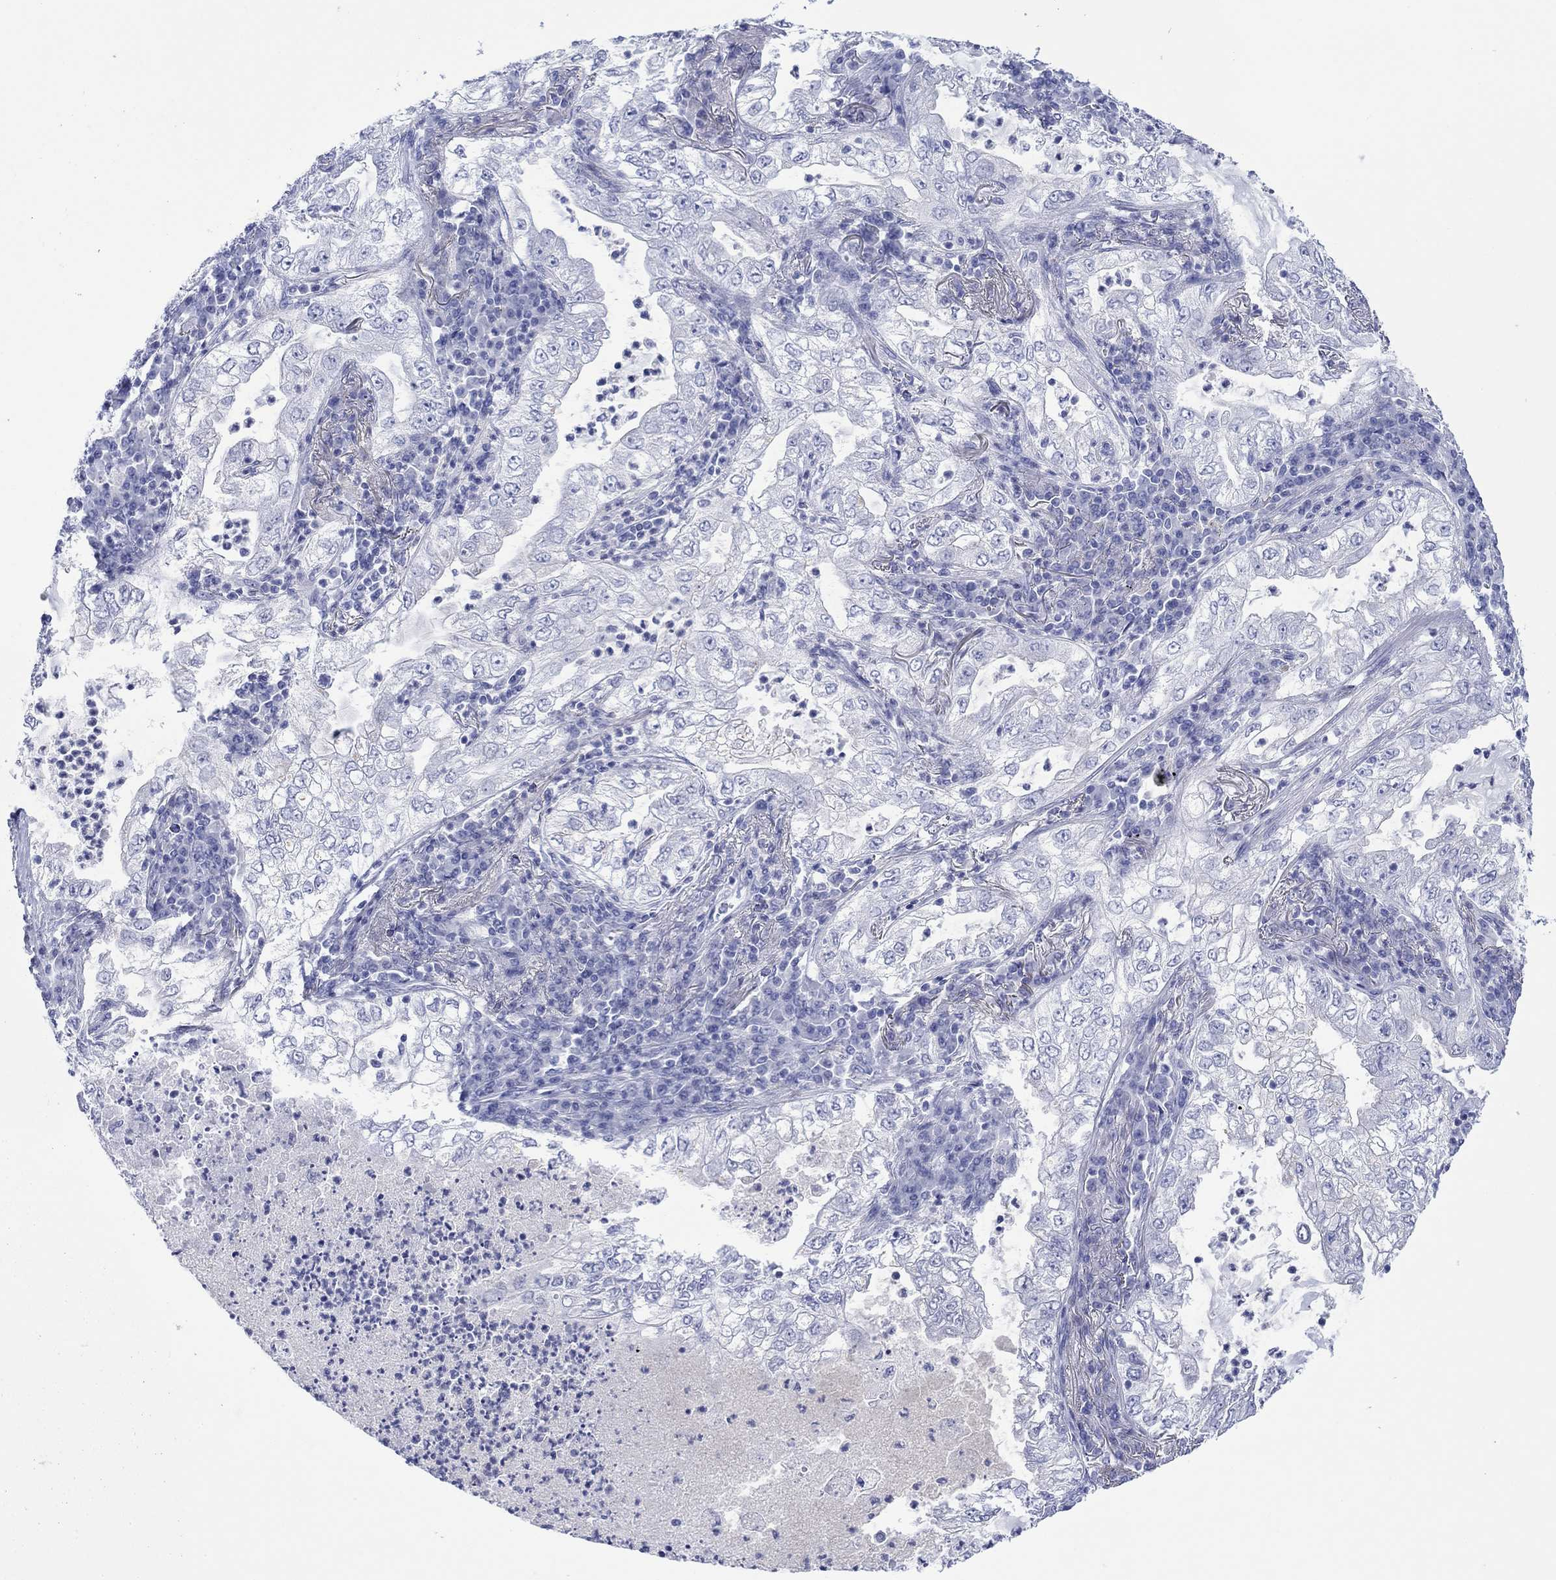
{"staining": {"intensity": "negative", "quantity": "none", "location": "none"}, "tissue": "lung cancer", "cell_type": "Tumor cells", "image_type": "cancer", "snomed": [{"axis": "morphology", "description": "Adenocarcinoma, NOS"}, {"axis": "topography", "description": "Lung"}], "caption": "This is an immunohistochemistry histopathology image of lung cancer (adenocarcinoma). There is no staining in tumor cells.", "gene": "MLANA", "patient": {"sex": "female", "age": 73}}